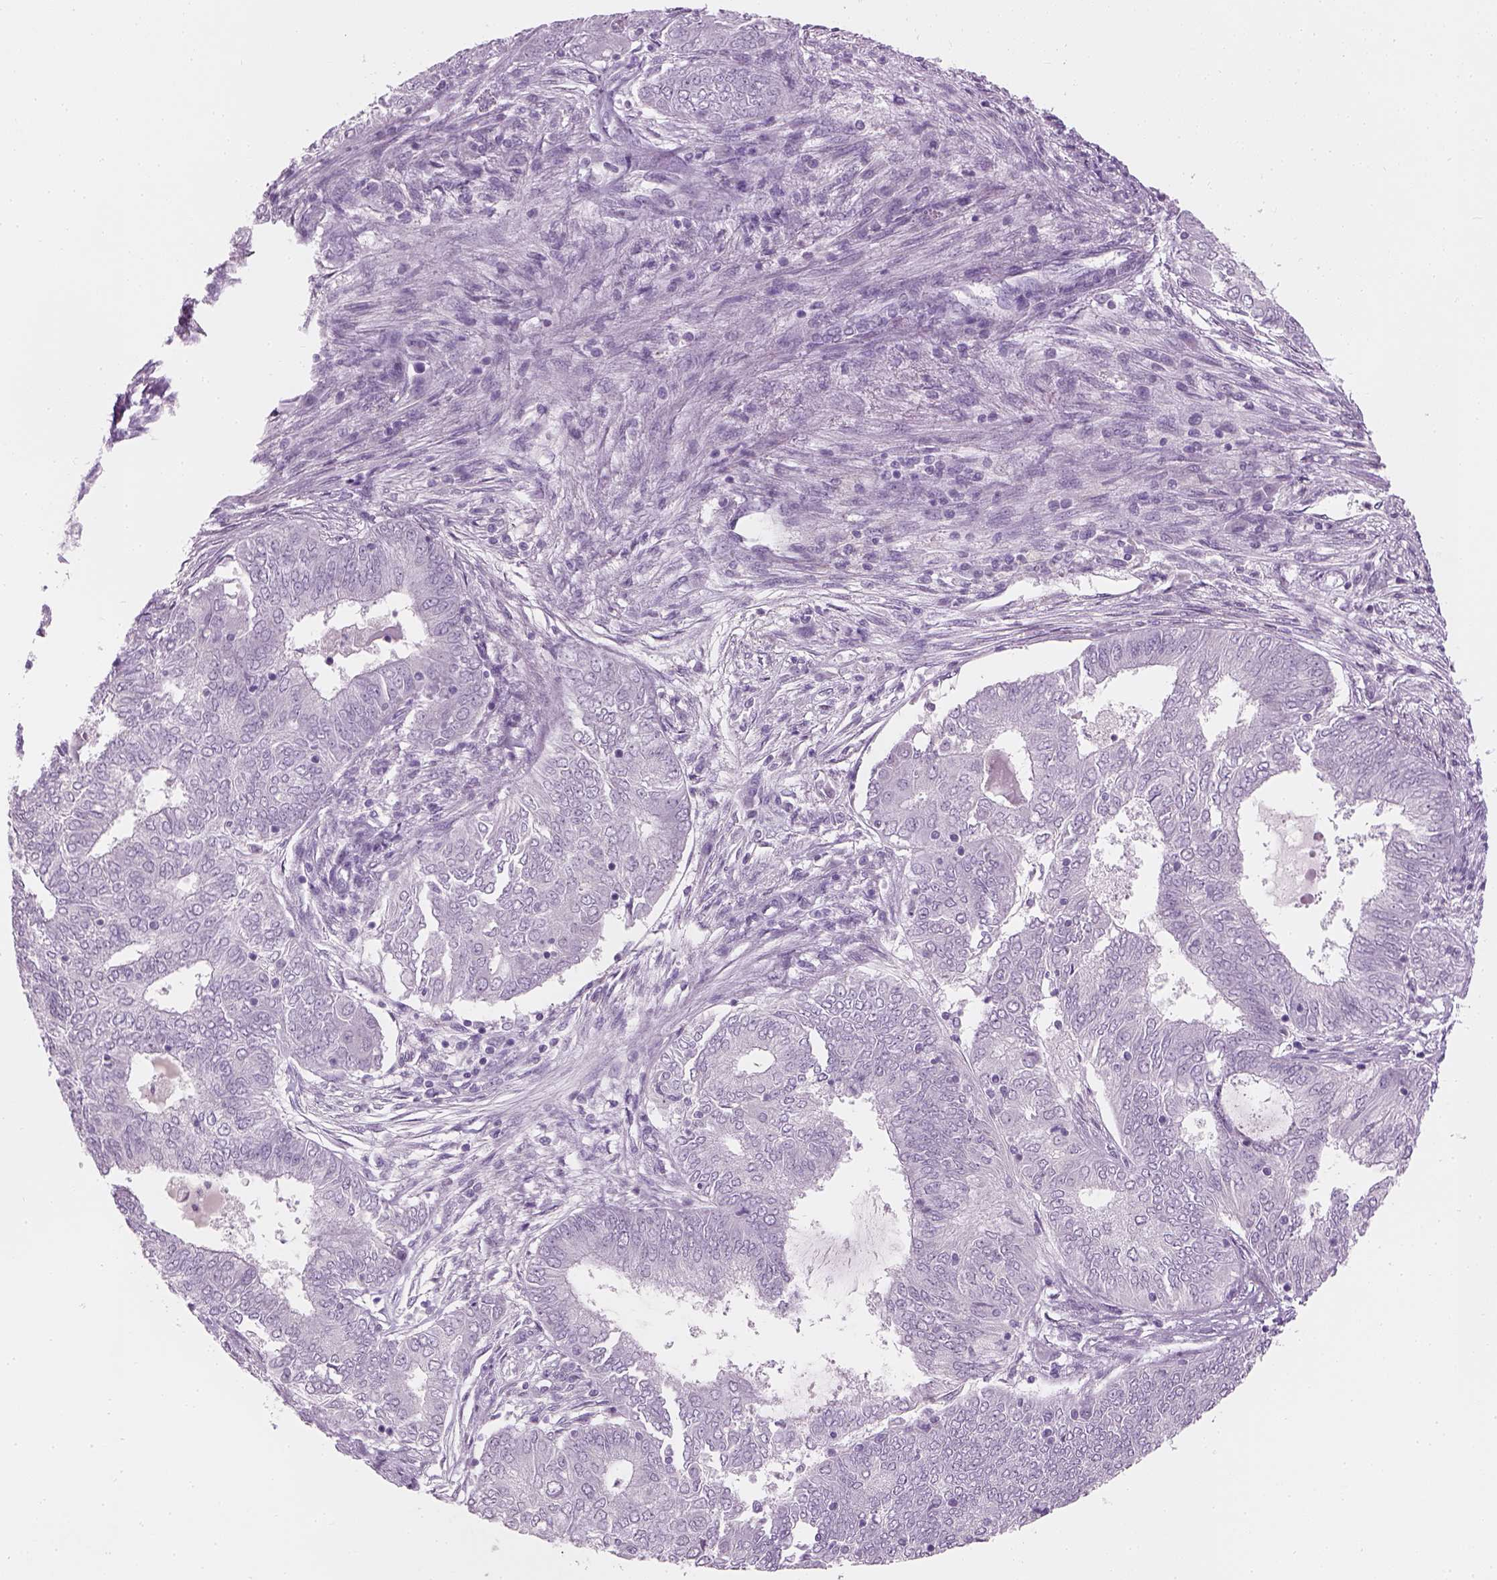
{"staining": {"intensity": "negative", "quantity": "none", "location": "none"}, "tissue": "endometrial cancer", "cell_type": "Tumor cells", "image_type": "cancer", "snomed": [{"axis": "morphology", "description": "Adenocarcinoma, NOS"}, {"axis": "topography", "description": "Endometrium"}], "caption": "Endometrial cancer was stained to show a protein in brown. There is no significant staining in tumor cells.", "gene": "TH", "patient": {"sex": "female", "age": 62}}